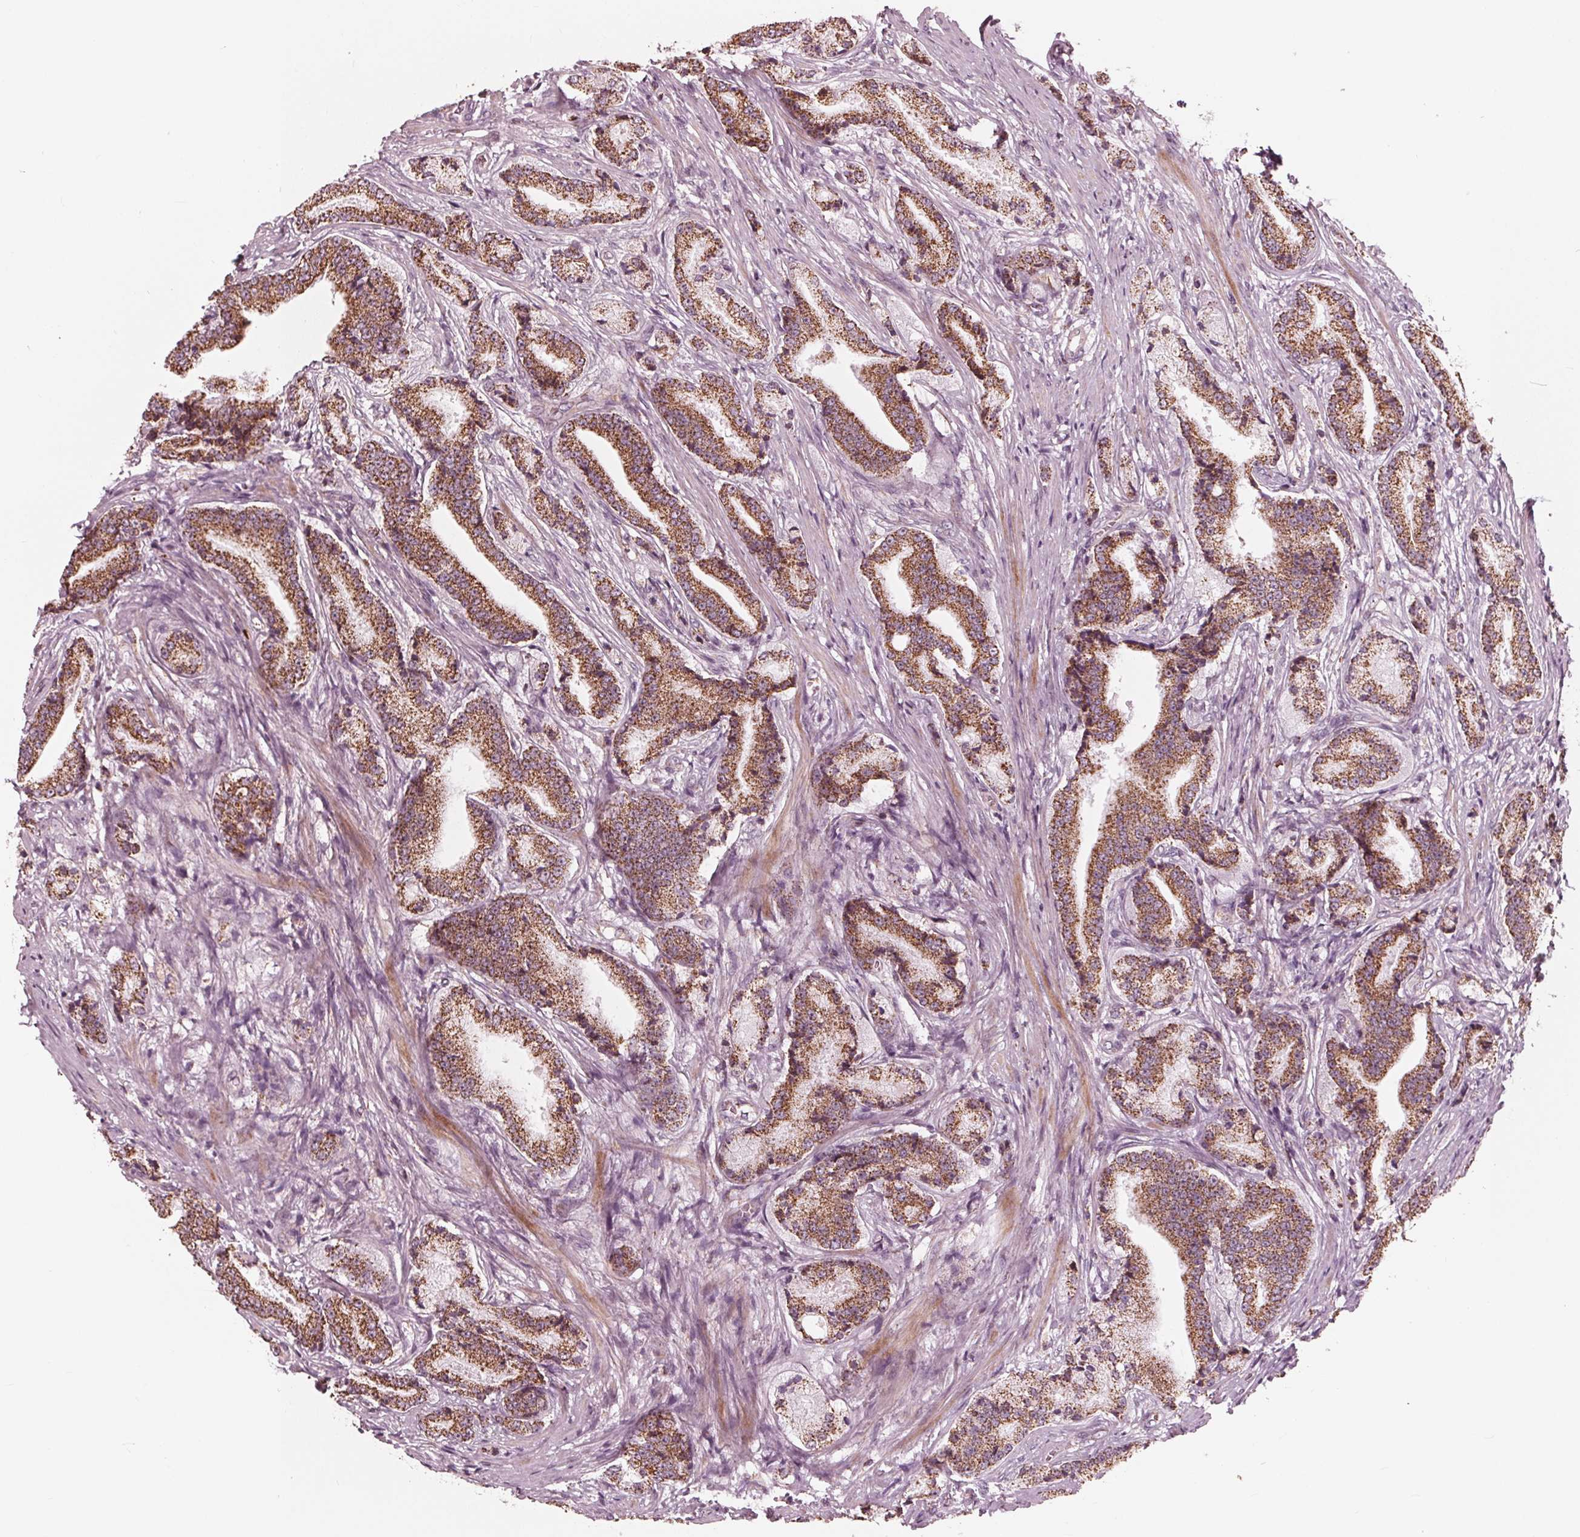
{"staining": {"intensity": "strong", "quantity": ">75%", "location": "cytoplasmic/membranous"}, "tissue": "prostate cancer", "cell_type": "Tumor cells", "image_type": "cancer", "snomed": [{"axis": "morphology", "description": "Adenocarcinoma, High grade"}, {"axis": "topography", "description": "Prostate and seminal vesicle, NOS"}], "caption": "Prostate cancer stained for a protein shows strong cytoplasmic/membranous positivity in tumor cells.", "gene": "DCAF4L2", "patient": {"sex": "male", "age": 61}}